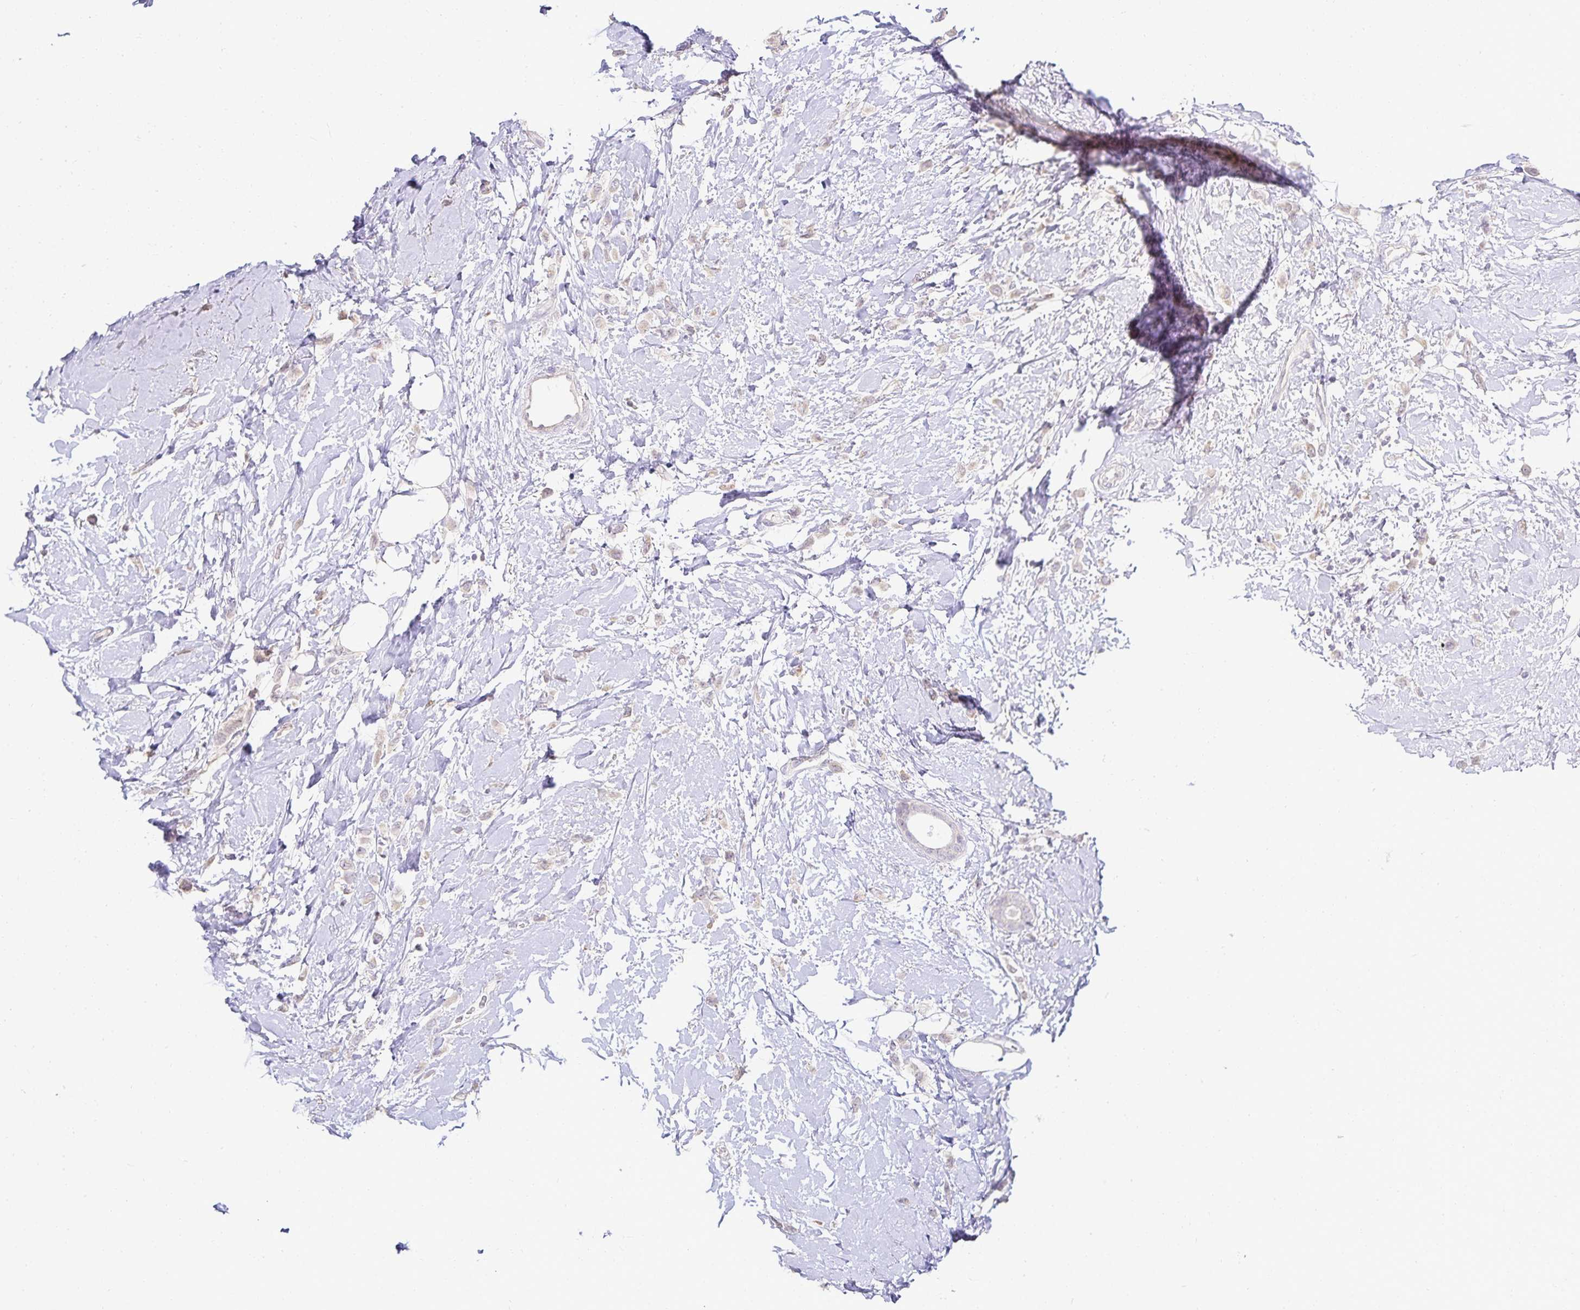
{"staining": {"intensity": "negative", "quantity": "none", "location": "none"}, "tissue": "breast cancer", "cell_type": "Tumor cells", "image_type": "cancer", "snomed": [{"axis": "morphology", "description": "Lobular carcinoma"}, {"axis": "topography", "description": "Breast"}], "caption": "Tumor cells show no significant expression in lobular carcinoma (breast).", "gene": "GP2", "patient": {"sex": "female", "age": 66}}